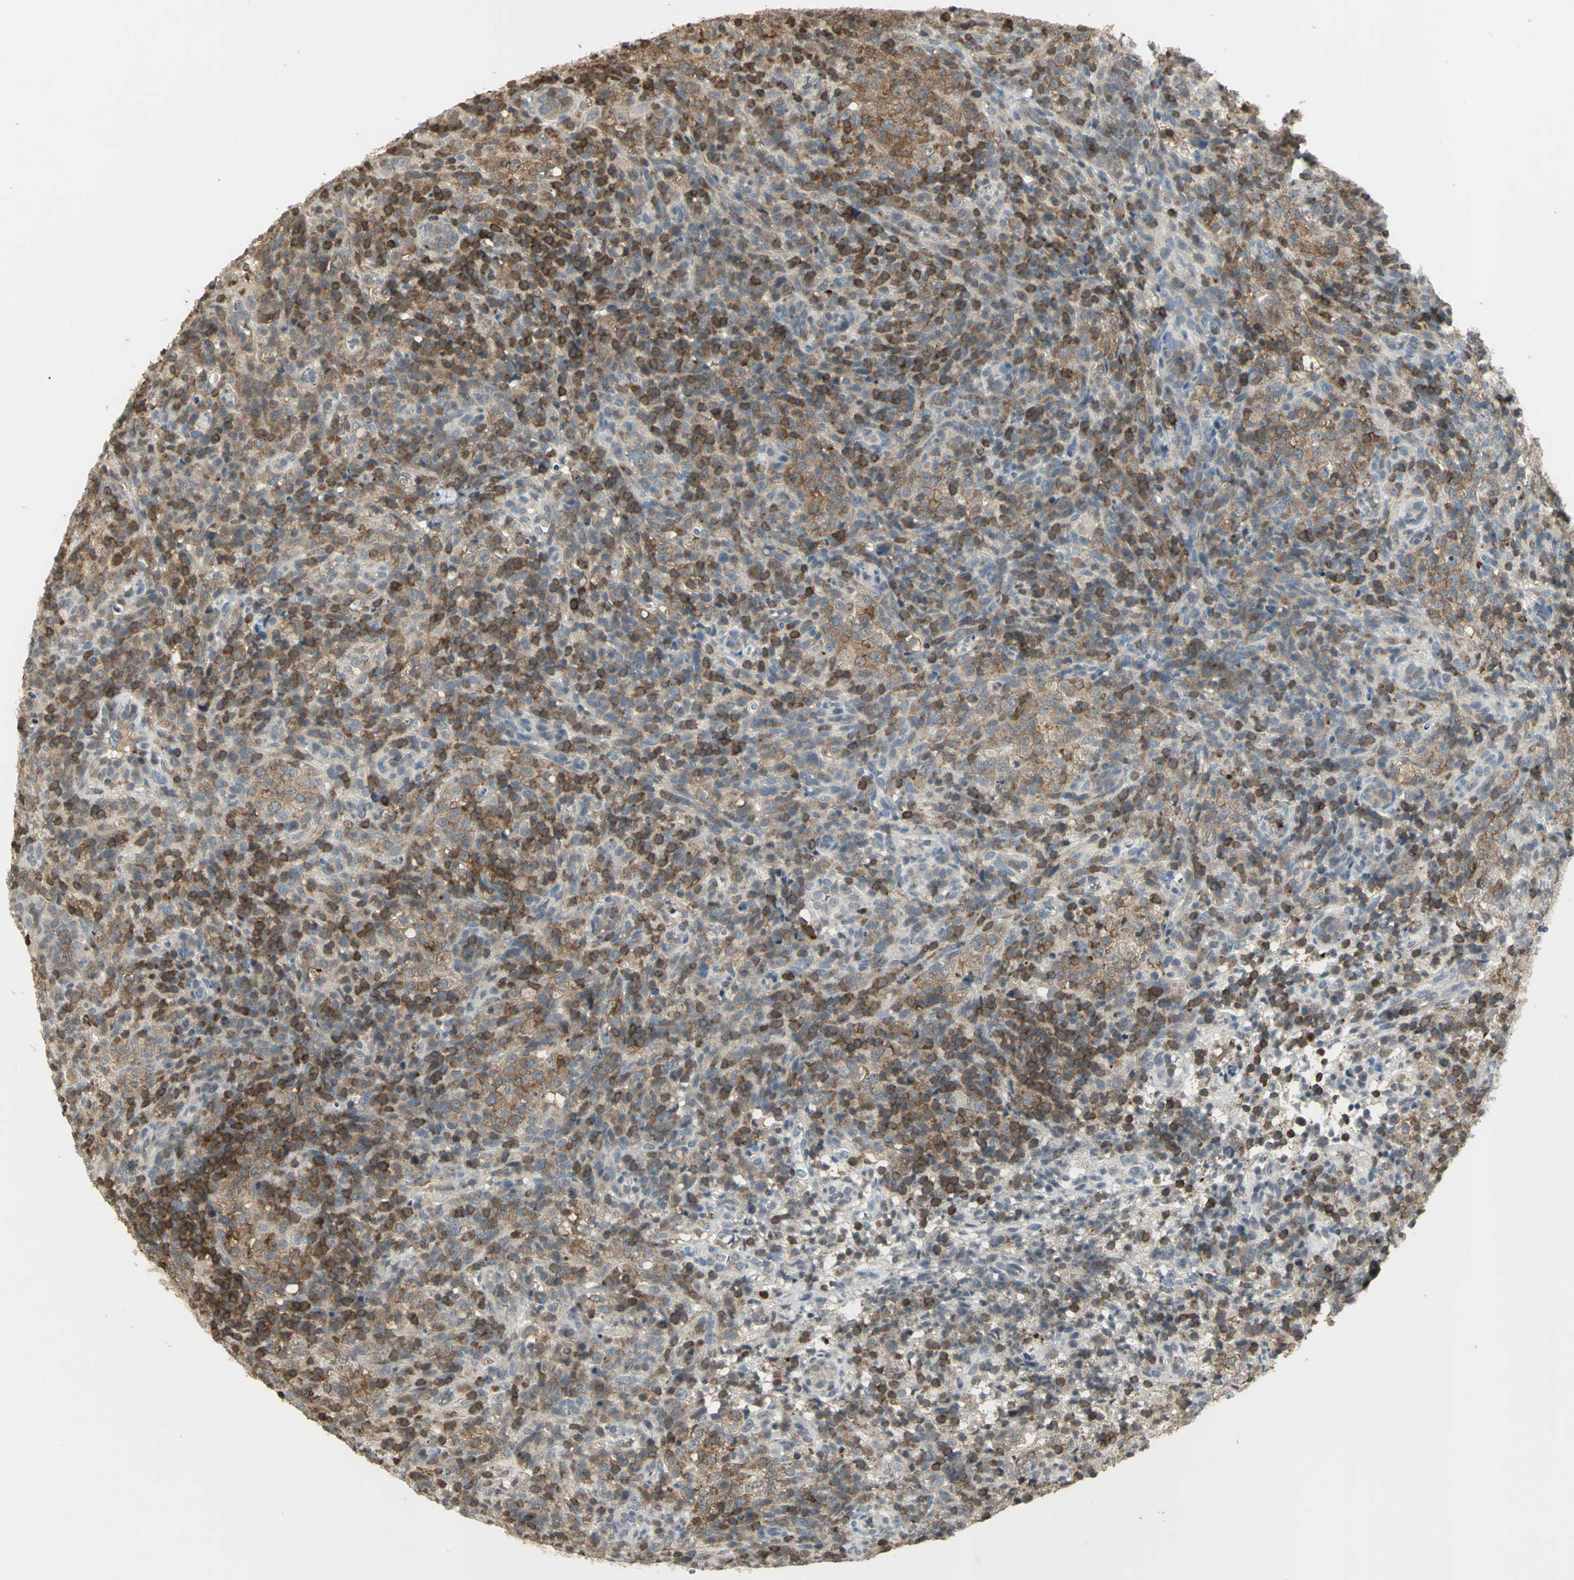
{"staining": {"intensity": "moderate", "quantity": "25%-75%", "location": "cytoplasmic/membranous"}, "tissue": "lymphoma", "cell_type": "Tumor cells", "image_type": "cancer", "snomed": [{"axis": "morphology", "description": "Malignant lymphoma, non-Hodgkin's type, High grade"}, {"axis": "topography", "description": "Lymph node"}], "caption": "Protein staining of lymphoma tissue reveals moderate cytoplasmic/membranous expression in about 25%-75% of tumor cells.", "gene": "IL16", "patient": {"sex": "female", "age": 76}}